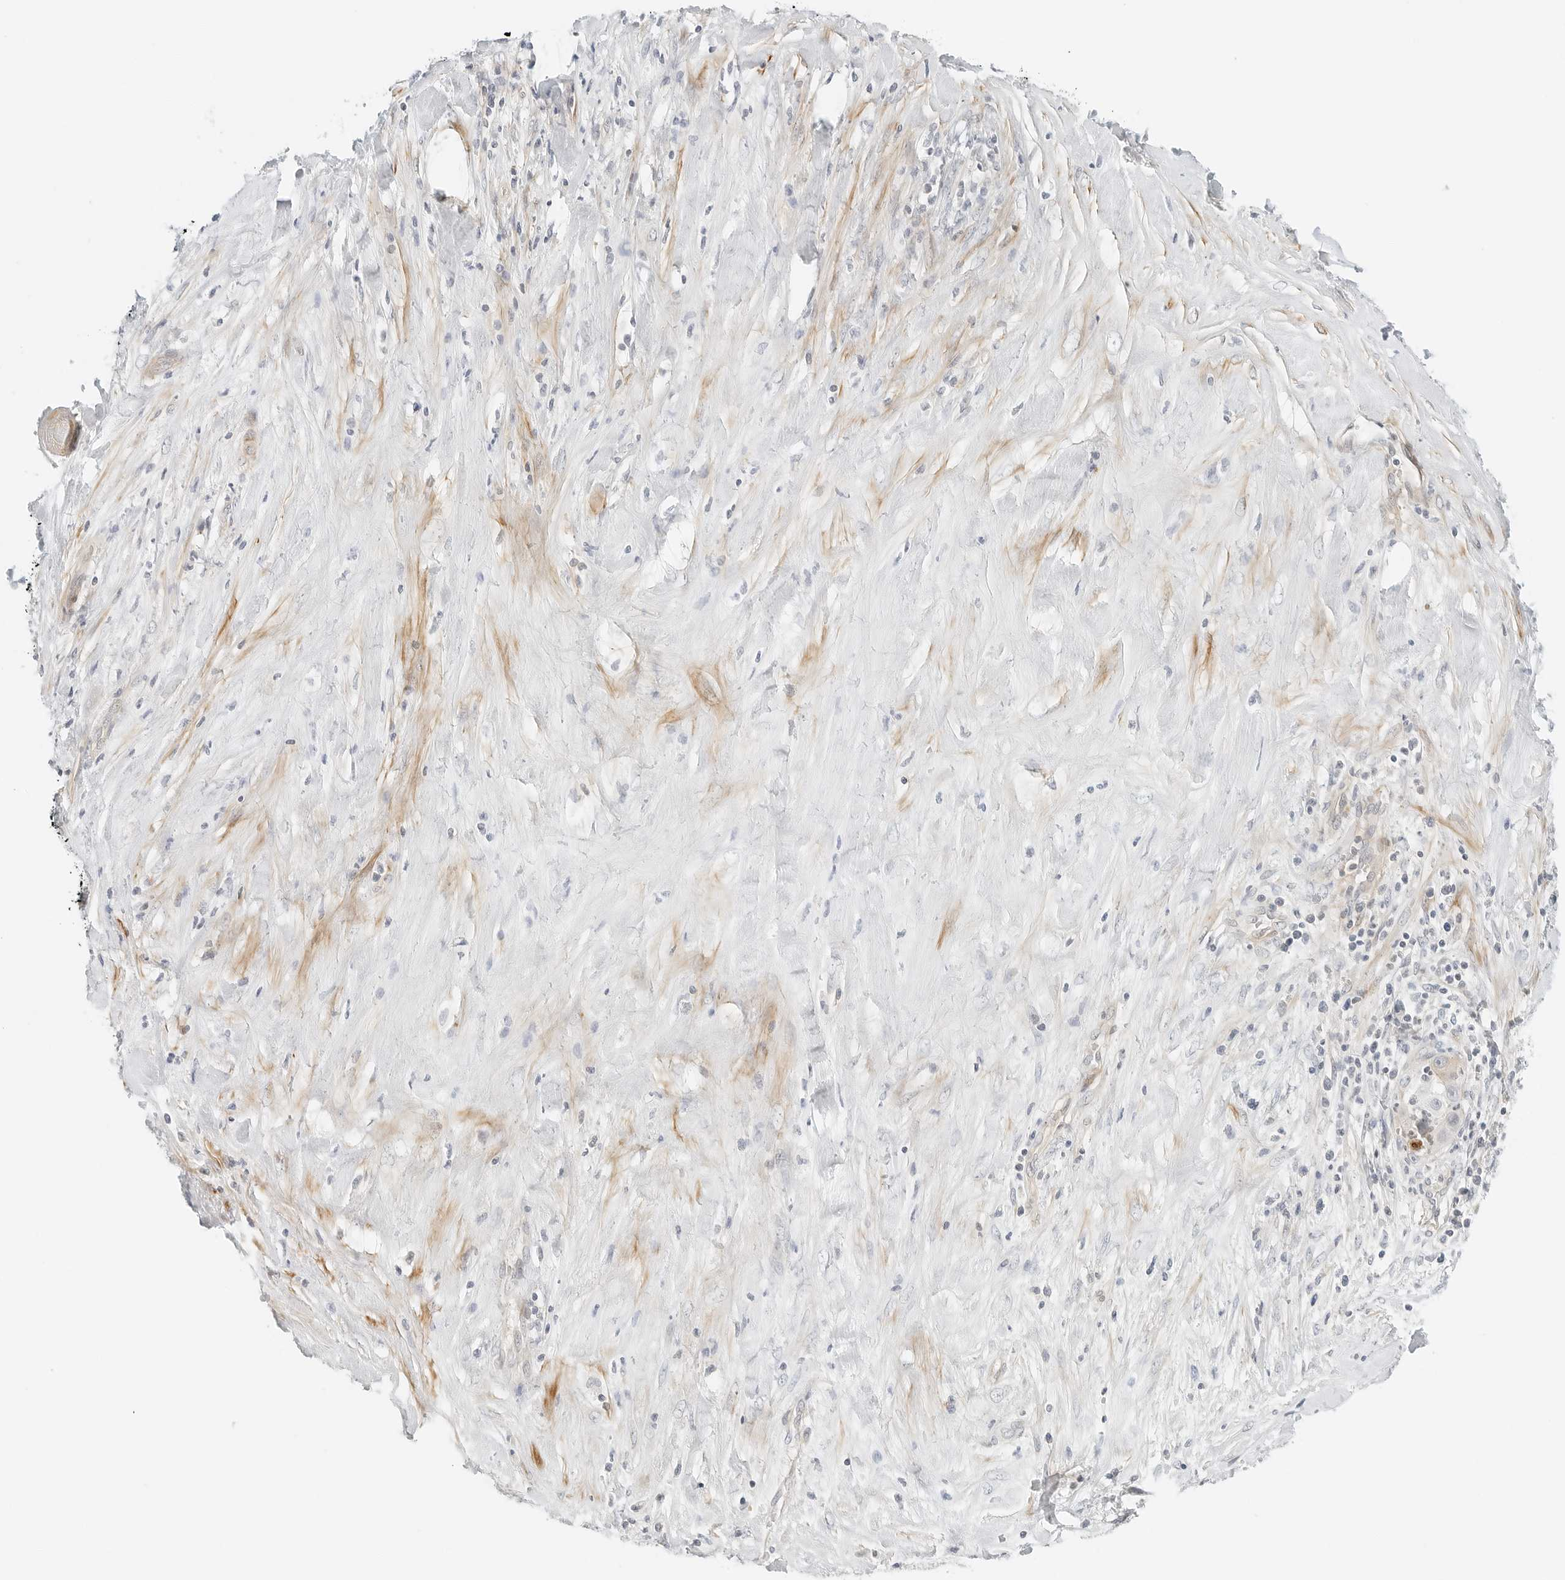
{"staining": {"intensity": "negative", "quantity": "none", "location": "none"}, "tissue": "liver cancer", "cell_type": "Tumor cells", "image_type": "cancer", "snomed": [{"axis": "morphology", "description": "Cholangiocarcinoma"}, {"axis": "topography", "description": "Liver"}], "caption": "Image shows no protein positivity in tumor cells of liver cholangiocarcinoma tissue. The staining is performed using DAB (3,3'-diaminobenzidine) brown chromogen with nuclei counter-stained in using hematoxylin.", "gene": "IQCC", "patient": {"sex": "female", "age": 52}}